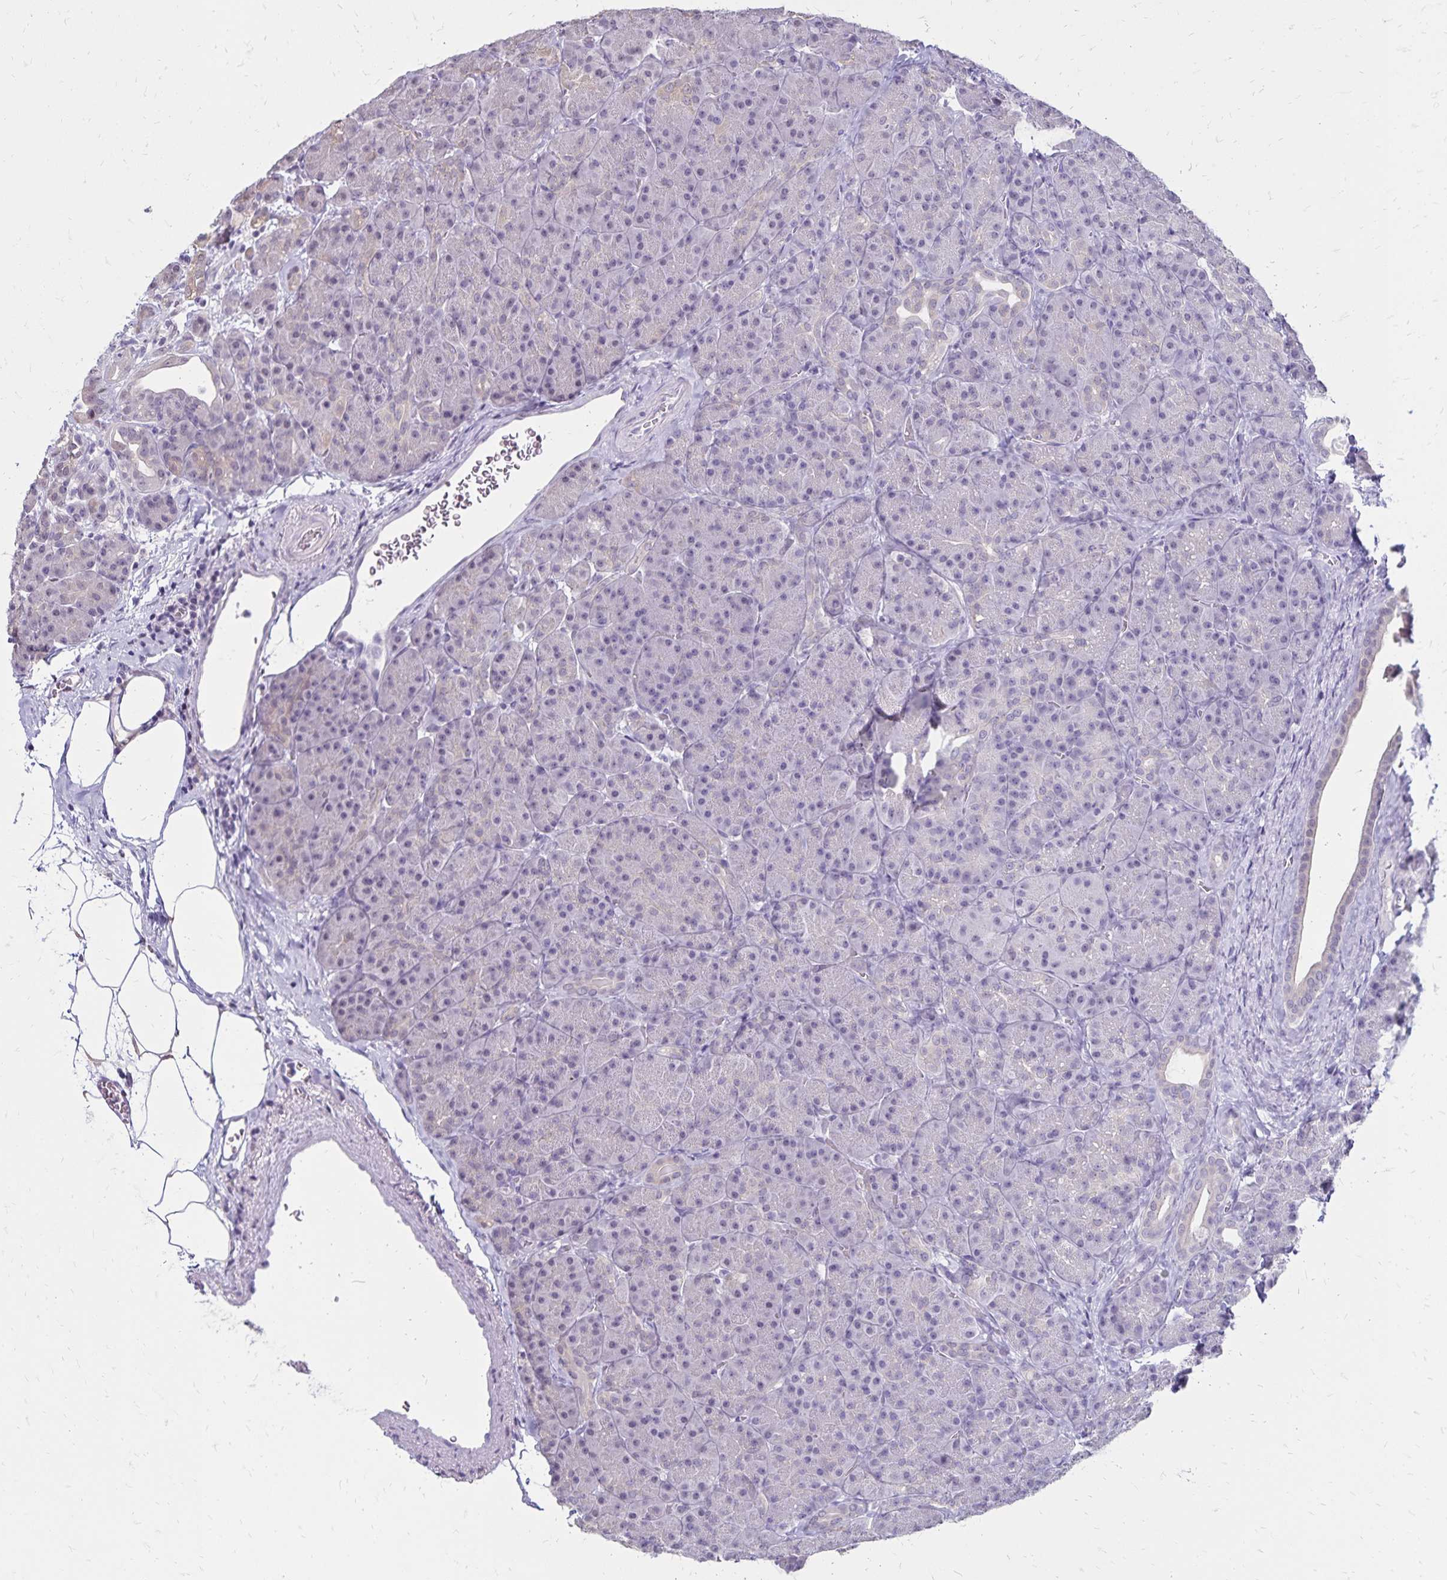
{"staining": {"intensity": "negative", "quantity": "none", "location": "none"}, "tissue": "pancreas", "cell_type": "Exocrine glandular cells", "image_type": "normal", "snomed": [{"axis": "morphology", "description": "Normal tissue, NOS"}, {"axis": "topography", "description": "Pancreas"}], "caption": "This is a photomicrograph of immunohistochemistry staining of benign pancreas, which shows no expression in exocrine glandular cells.", "gene": "SH3GL3", "patient": {"sex": "male", "age": 57}}